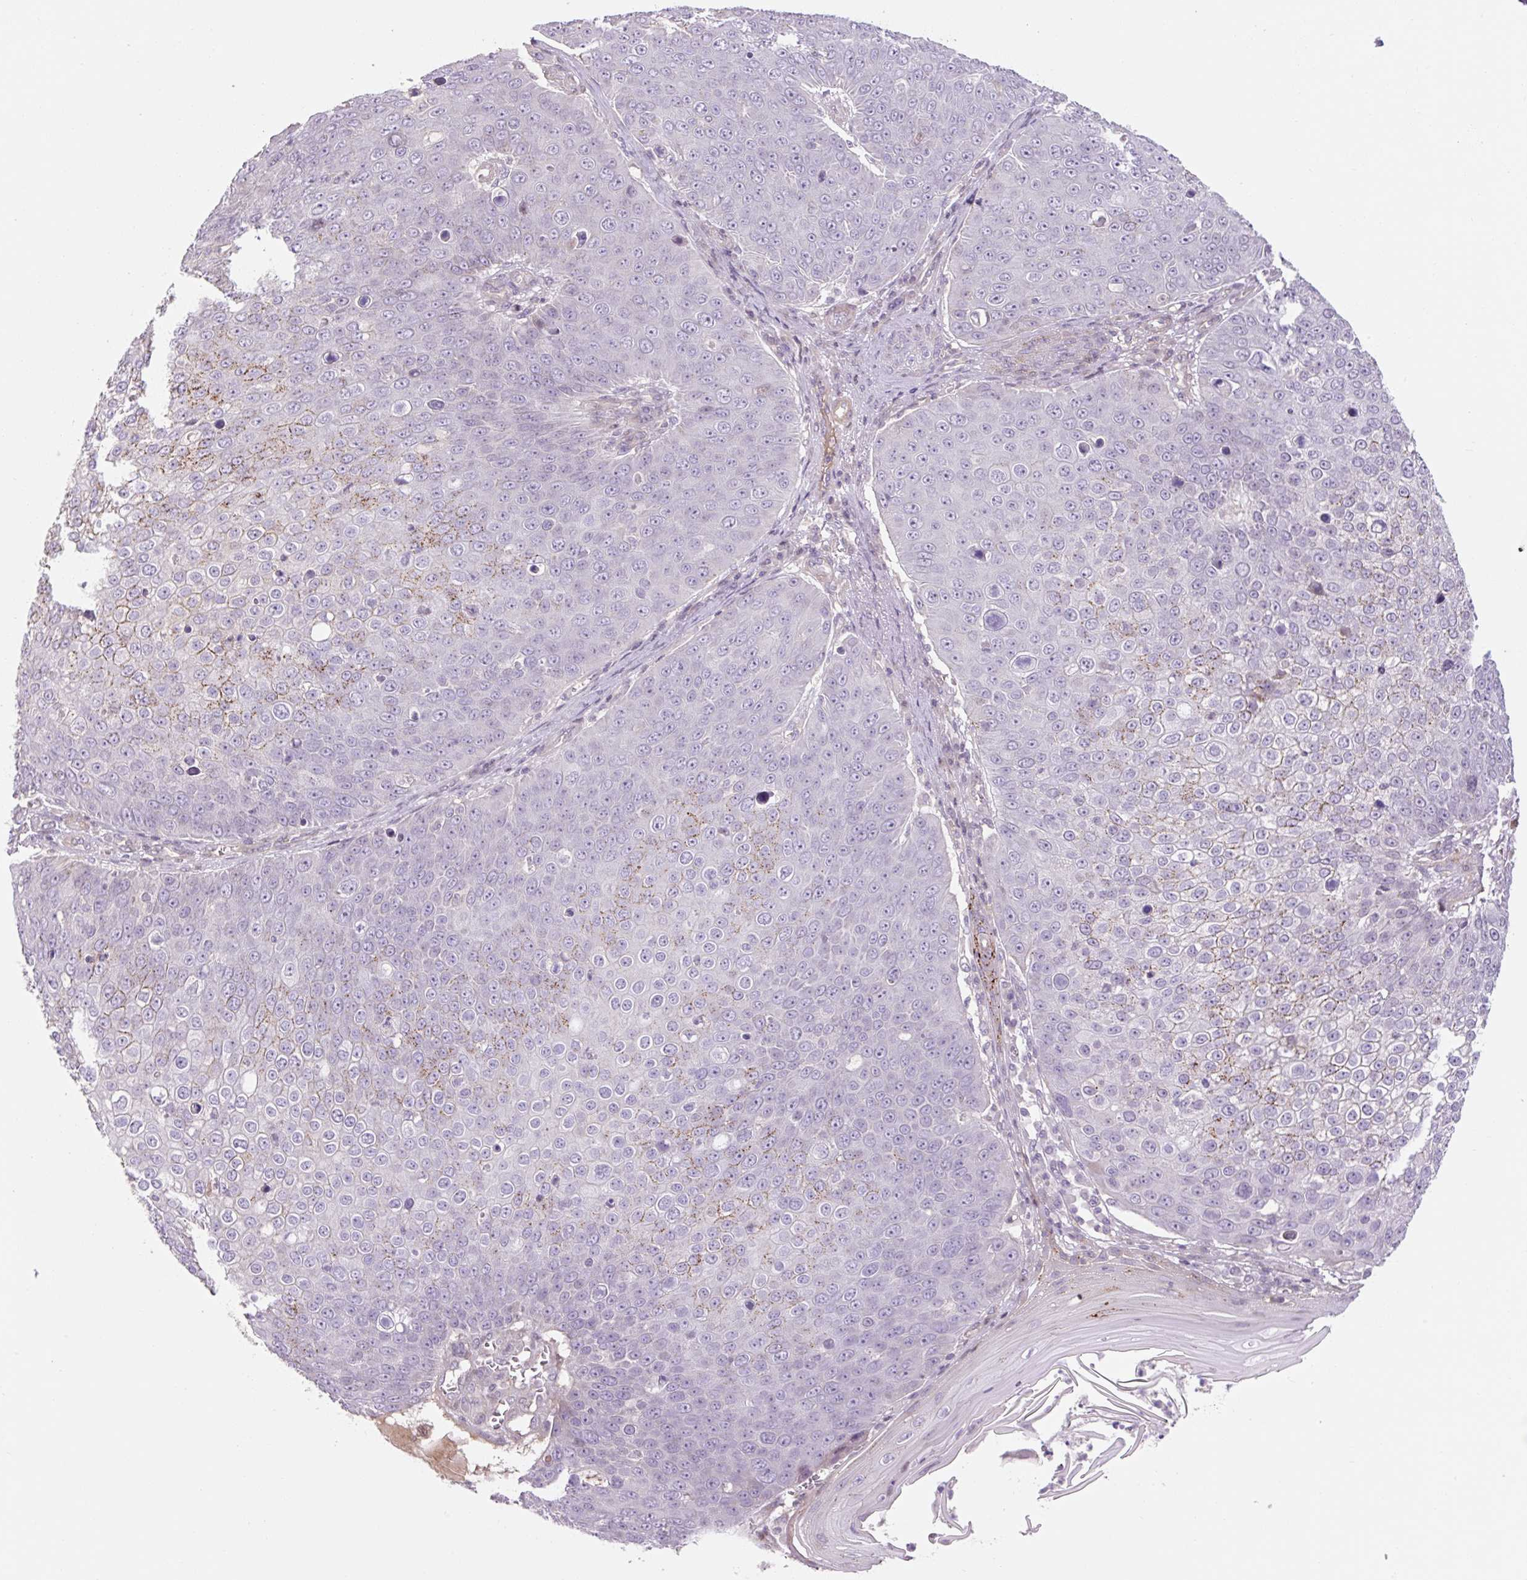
{"staining": {"intensity": "moderate", "quantity": "<25%", "location": "cytoplasmic/membranous"}, "tissue": "skin cancer", "cell_type": "Tumor cells", "image_type": "cancer", "snomed": [{"axis": "morphology", "description": "Squamous cell carcinoma, NOS"}, {"axis": "topography", "description": "Skin"}], "caption": "Human skin squamous cell carcinoma stained with a brown dye demonstrates moderate cytoplasmic/membranous positive staining in about <25% of tumor cells.", "gene": "ZNF552", "patient": {"sex": "male", "age": 71}}